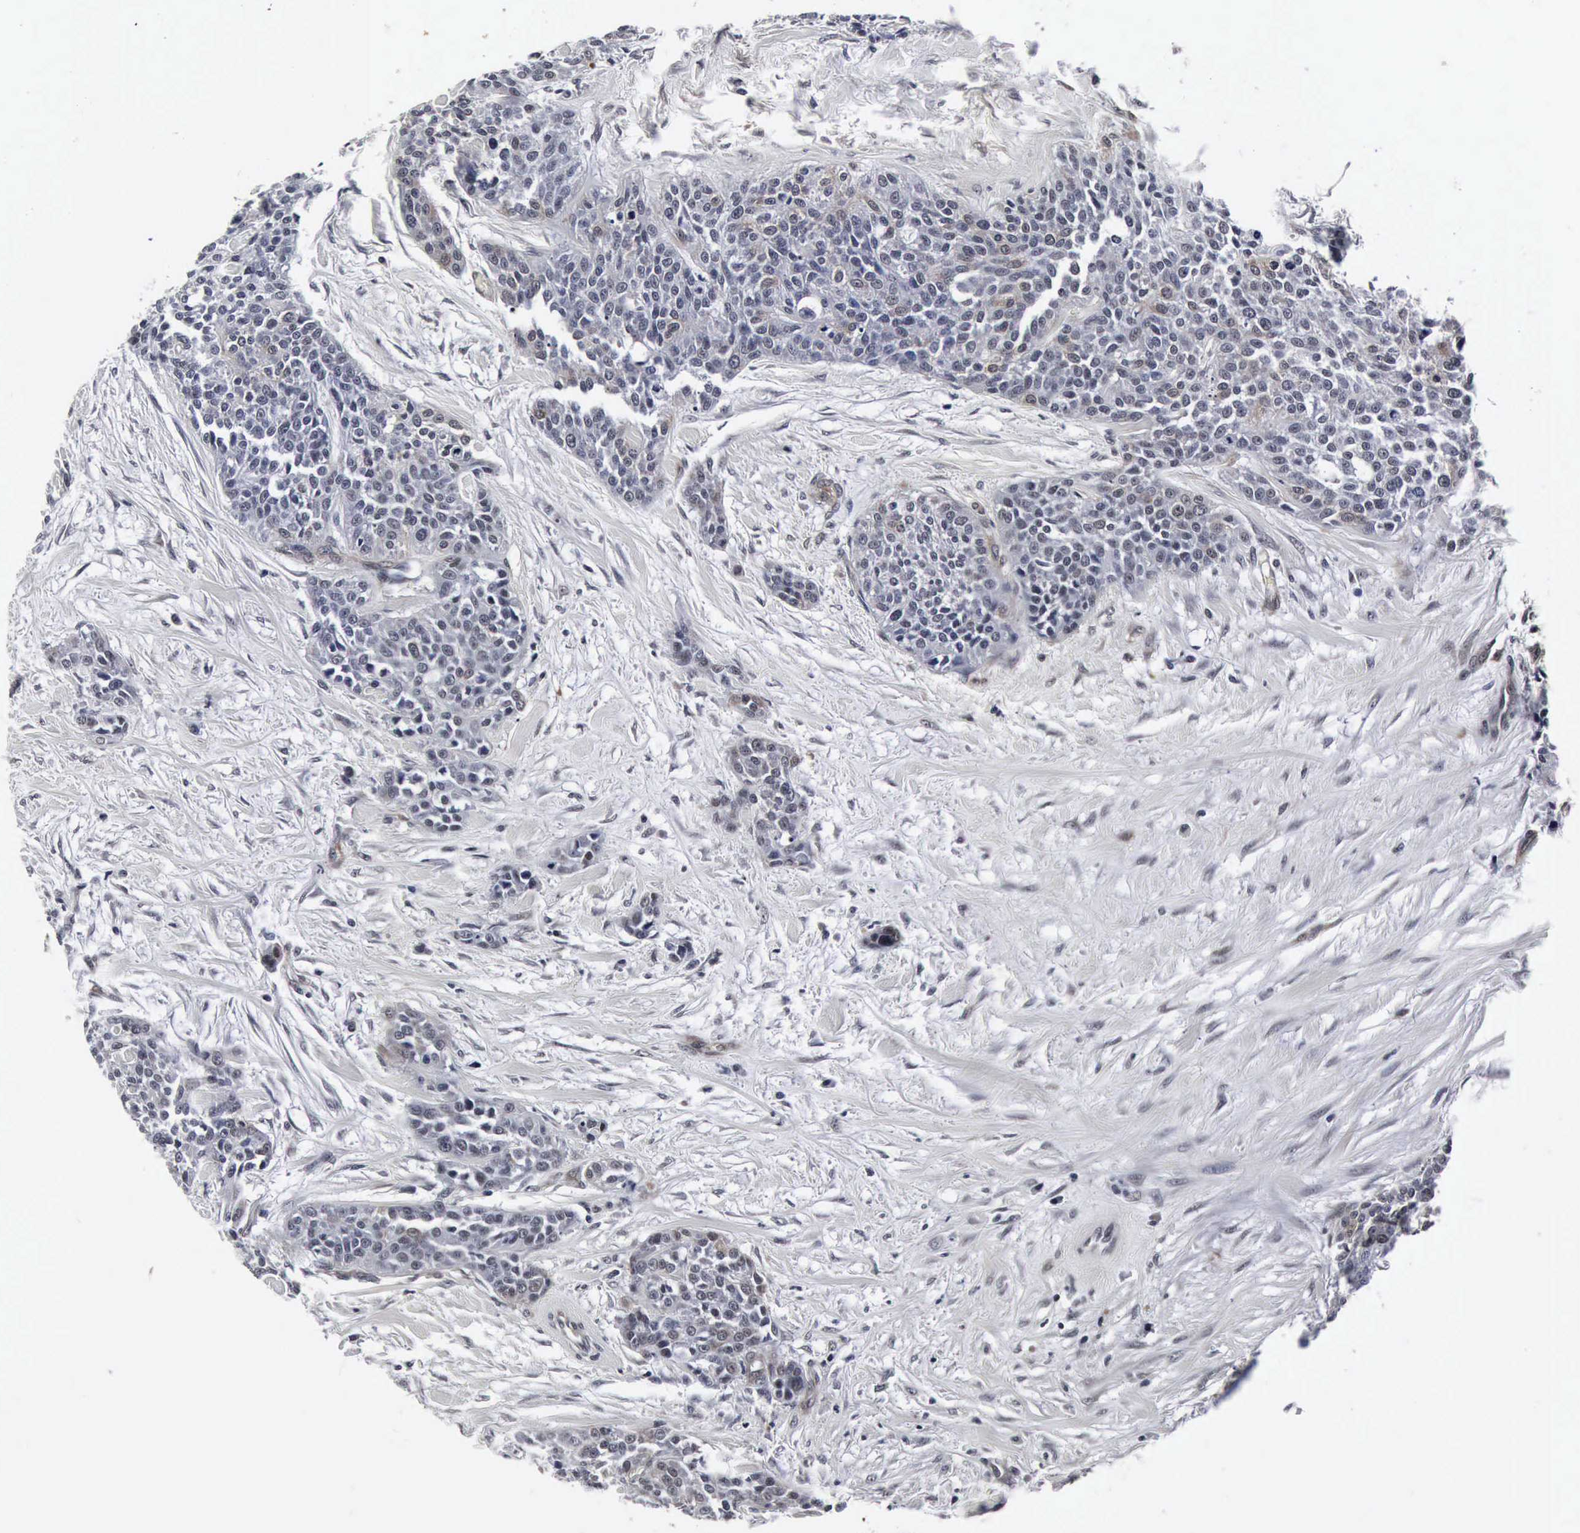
{"staining": {"intensity": "negative", "quantity": "none", "location": "none"}, "tissue": "urothelial cancer", "cell_type": "Tumor cells", "image_type": "cancer", "snomed": [{"axis": "morphology", "description": "Urothelial carcinoma, High grade"}, {"axis": "topography", "description": "Urinary bladder"}], "caption": "This is an immunohistochemistry image of human urothelial carcinoma (high-grade). There is no positivity in tumor cells.", "gene": "UBC", "patient": {"sex": "male", "age": 56}}